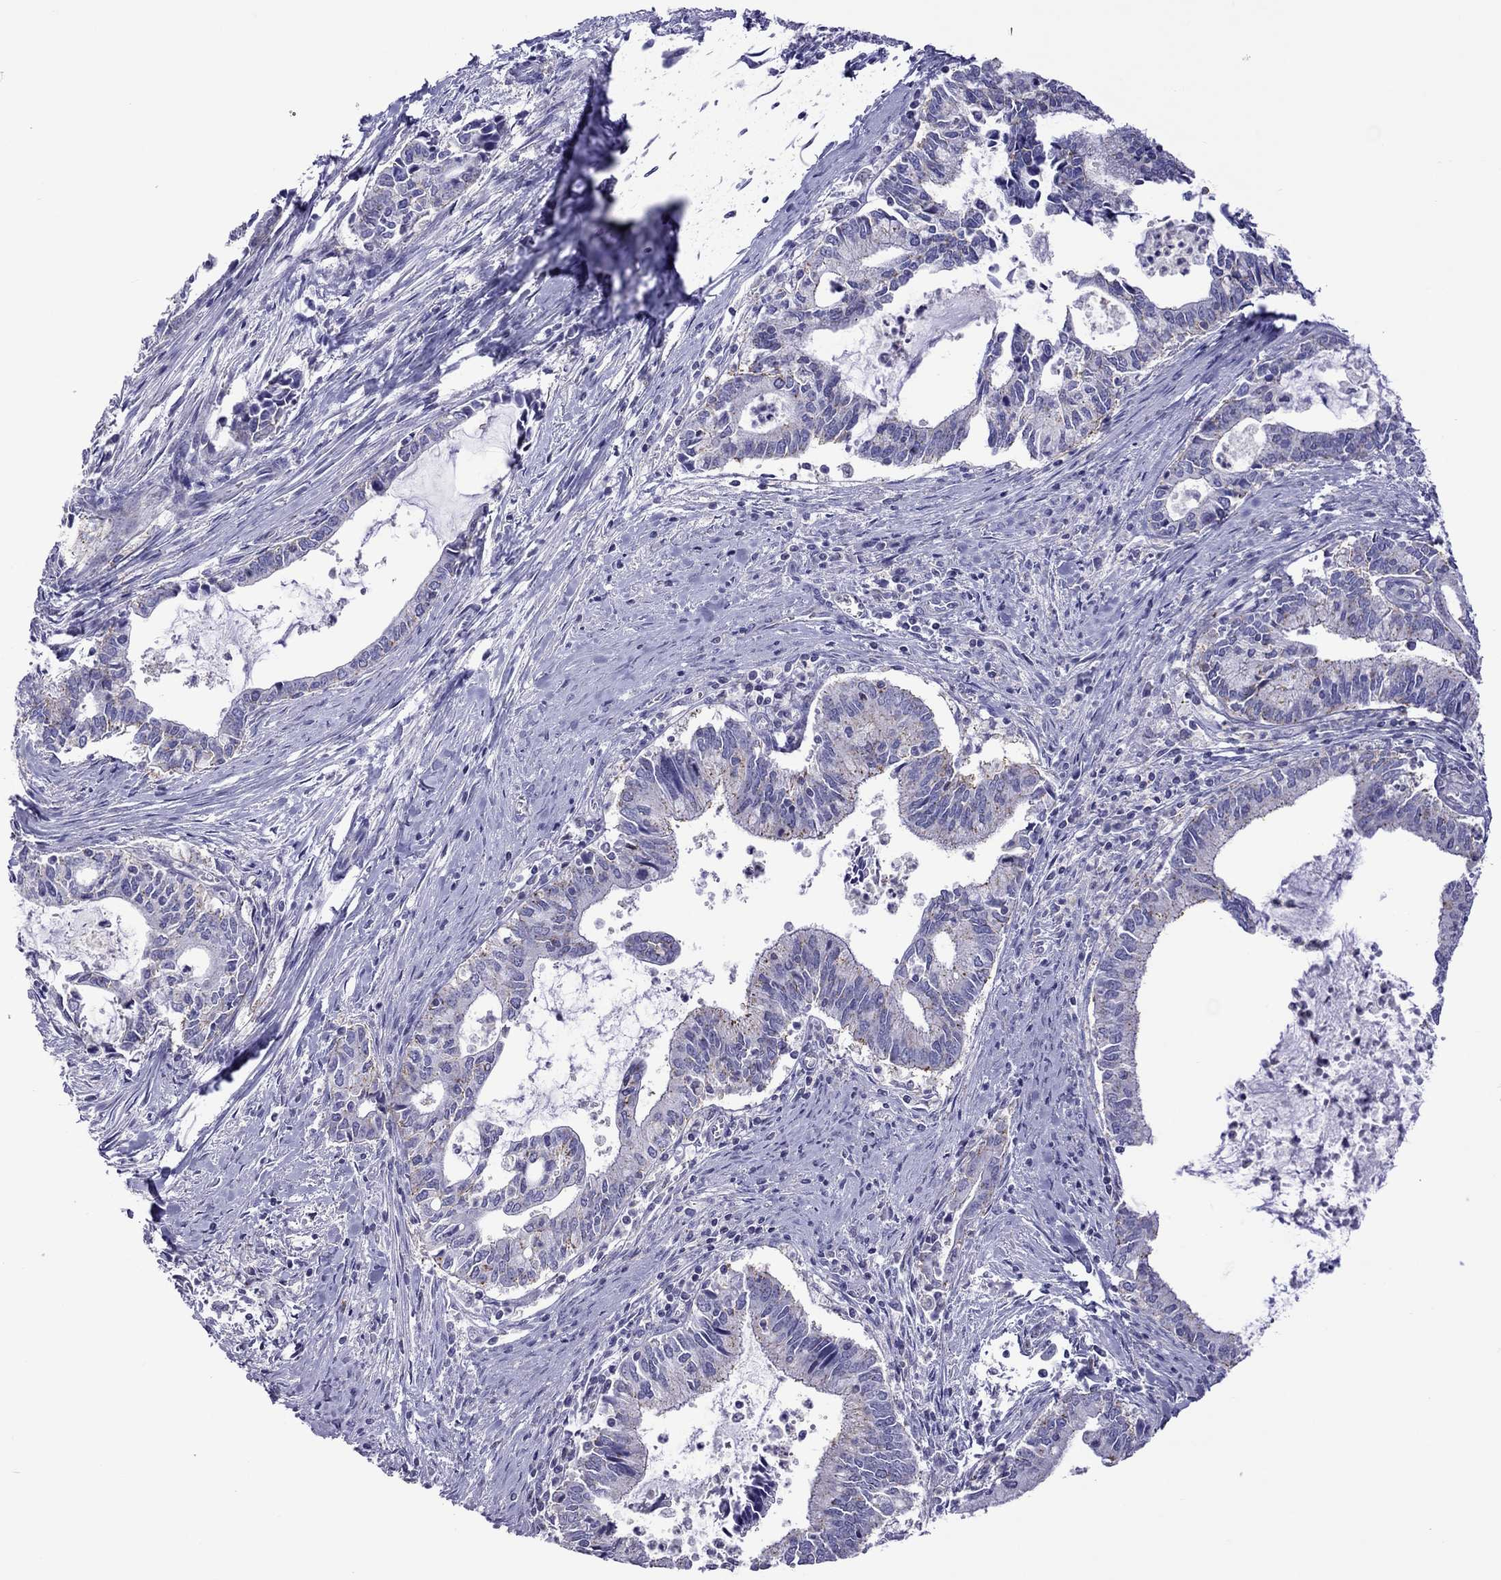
{"staining": {"intensity": "negative", "quantity": "none", "location": "none"}, "tissue": "cervical cancer", "cell_type": "Tumor cells", "image_type": "cancer", "snomed": [{"axis": "morphology", "description": "Adenocarcinoma, NOS"}, {"axis": "topography", "description": "Cervix"}], "caption": "Immunohistochemistry of cervical cancer reveals no expression in tumor cells.", "gene": "MPZ", "patient": {"sex": "female", "age": 42}}